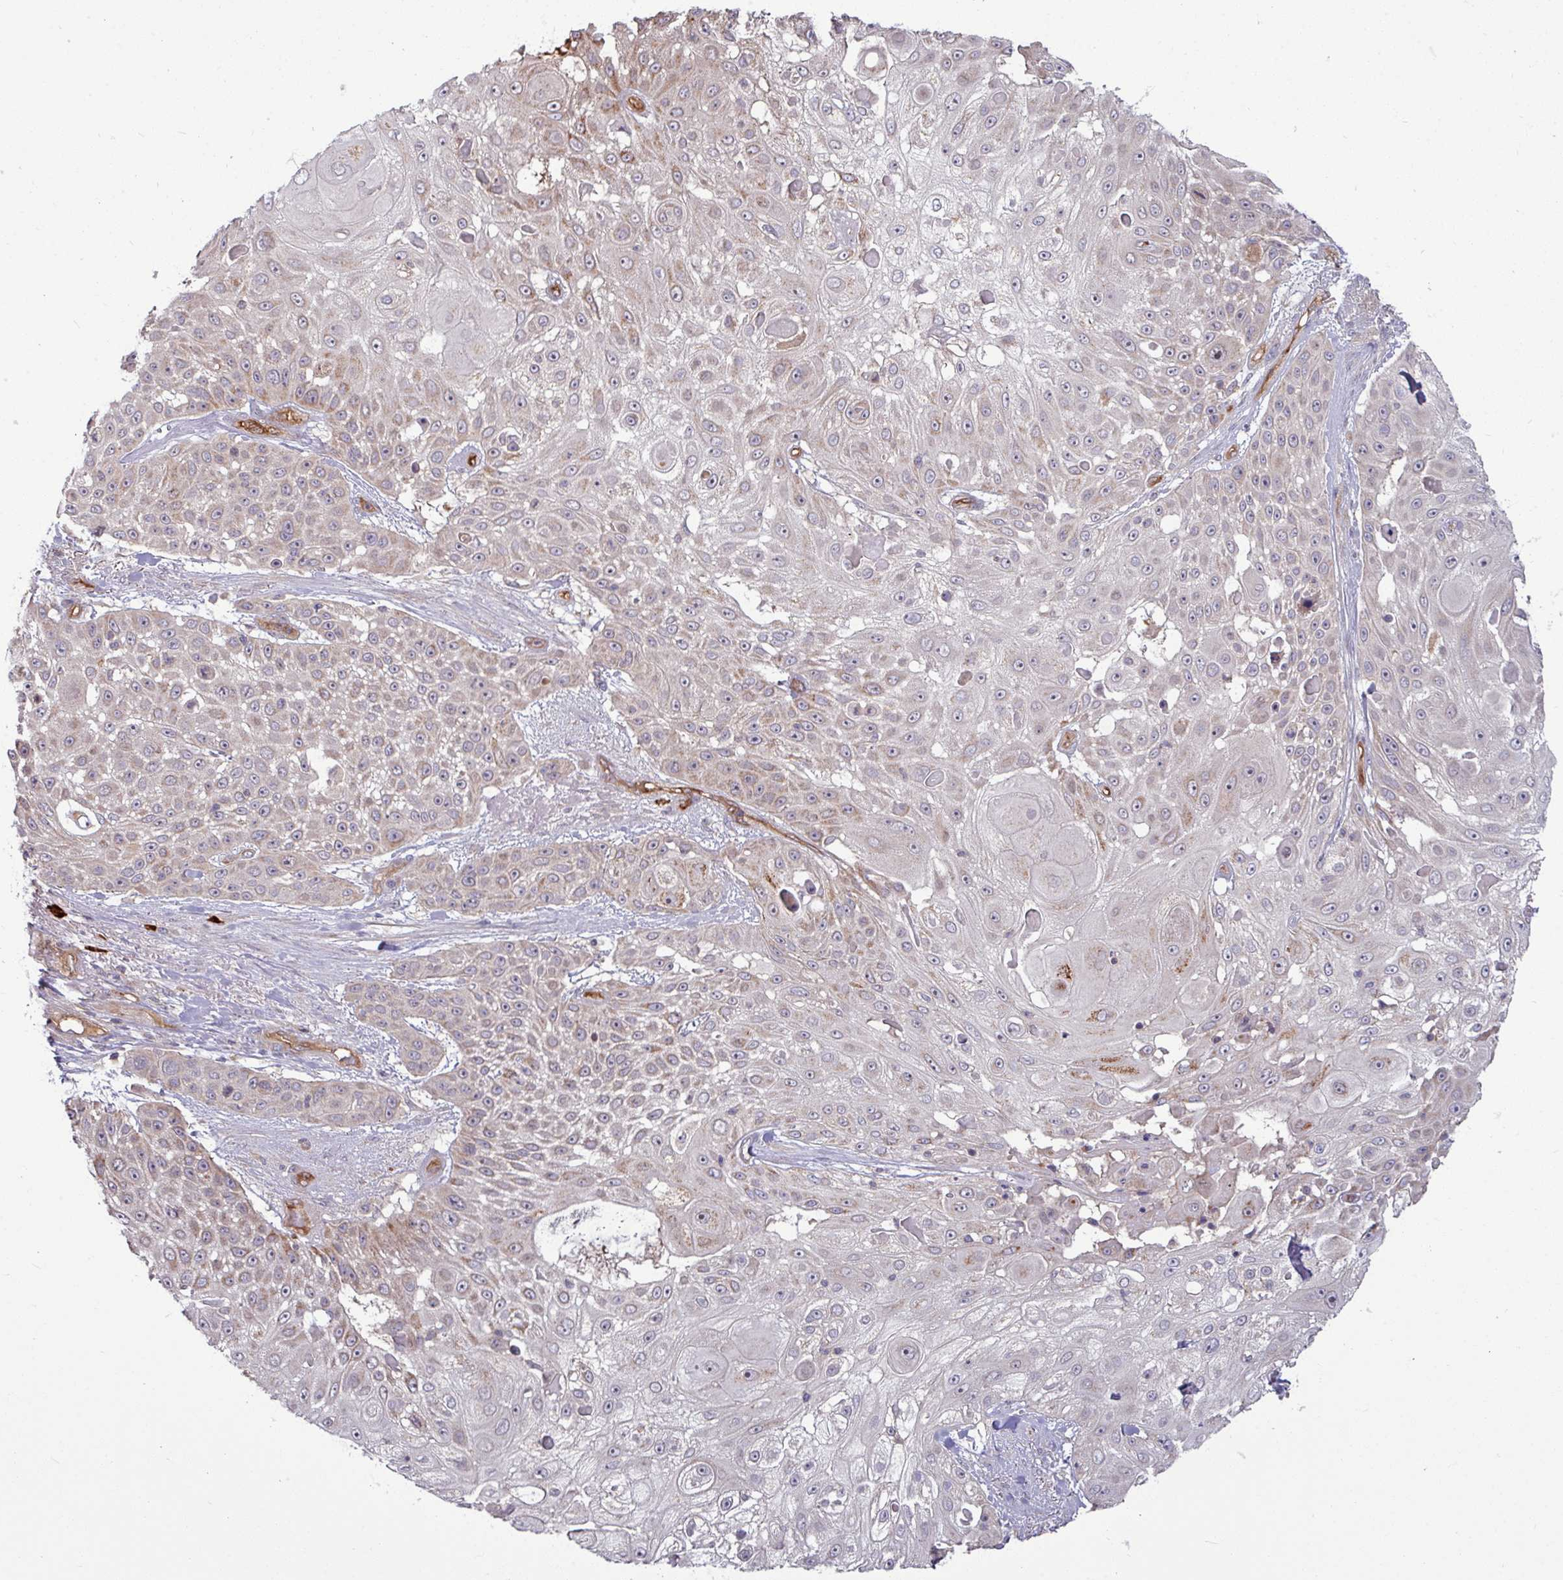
{"staining": {"intensity": "weak", "quantity": "25%-75%", "location": "cytoplasmic/membranous"}, "tissue": "skin cancer", "cell_type": "Tumor cells", "image_type": "cancer", "snomed": [{"axis": "morphology", "description": "Squamous cell carcinoma, NOS"}, {"axis": "topography", "description": "Skin"}], "caption": "Human skin cancer stained with a brown dye reveals weak cytoplasmic/membranous positive expression in about 25%-75% of tumor cells.", "gene": "B4GALNT4", "patient": {"sex": "female", "age": 86}}